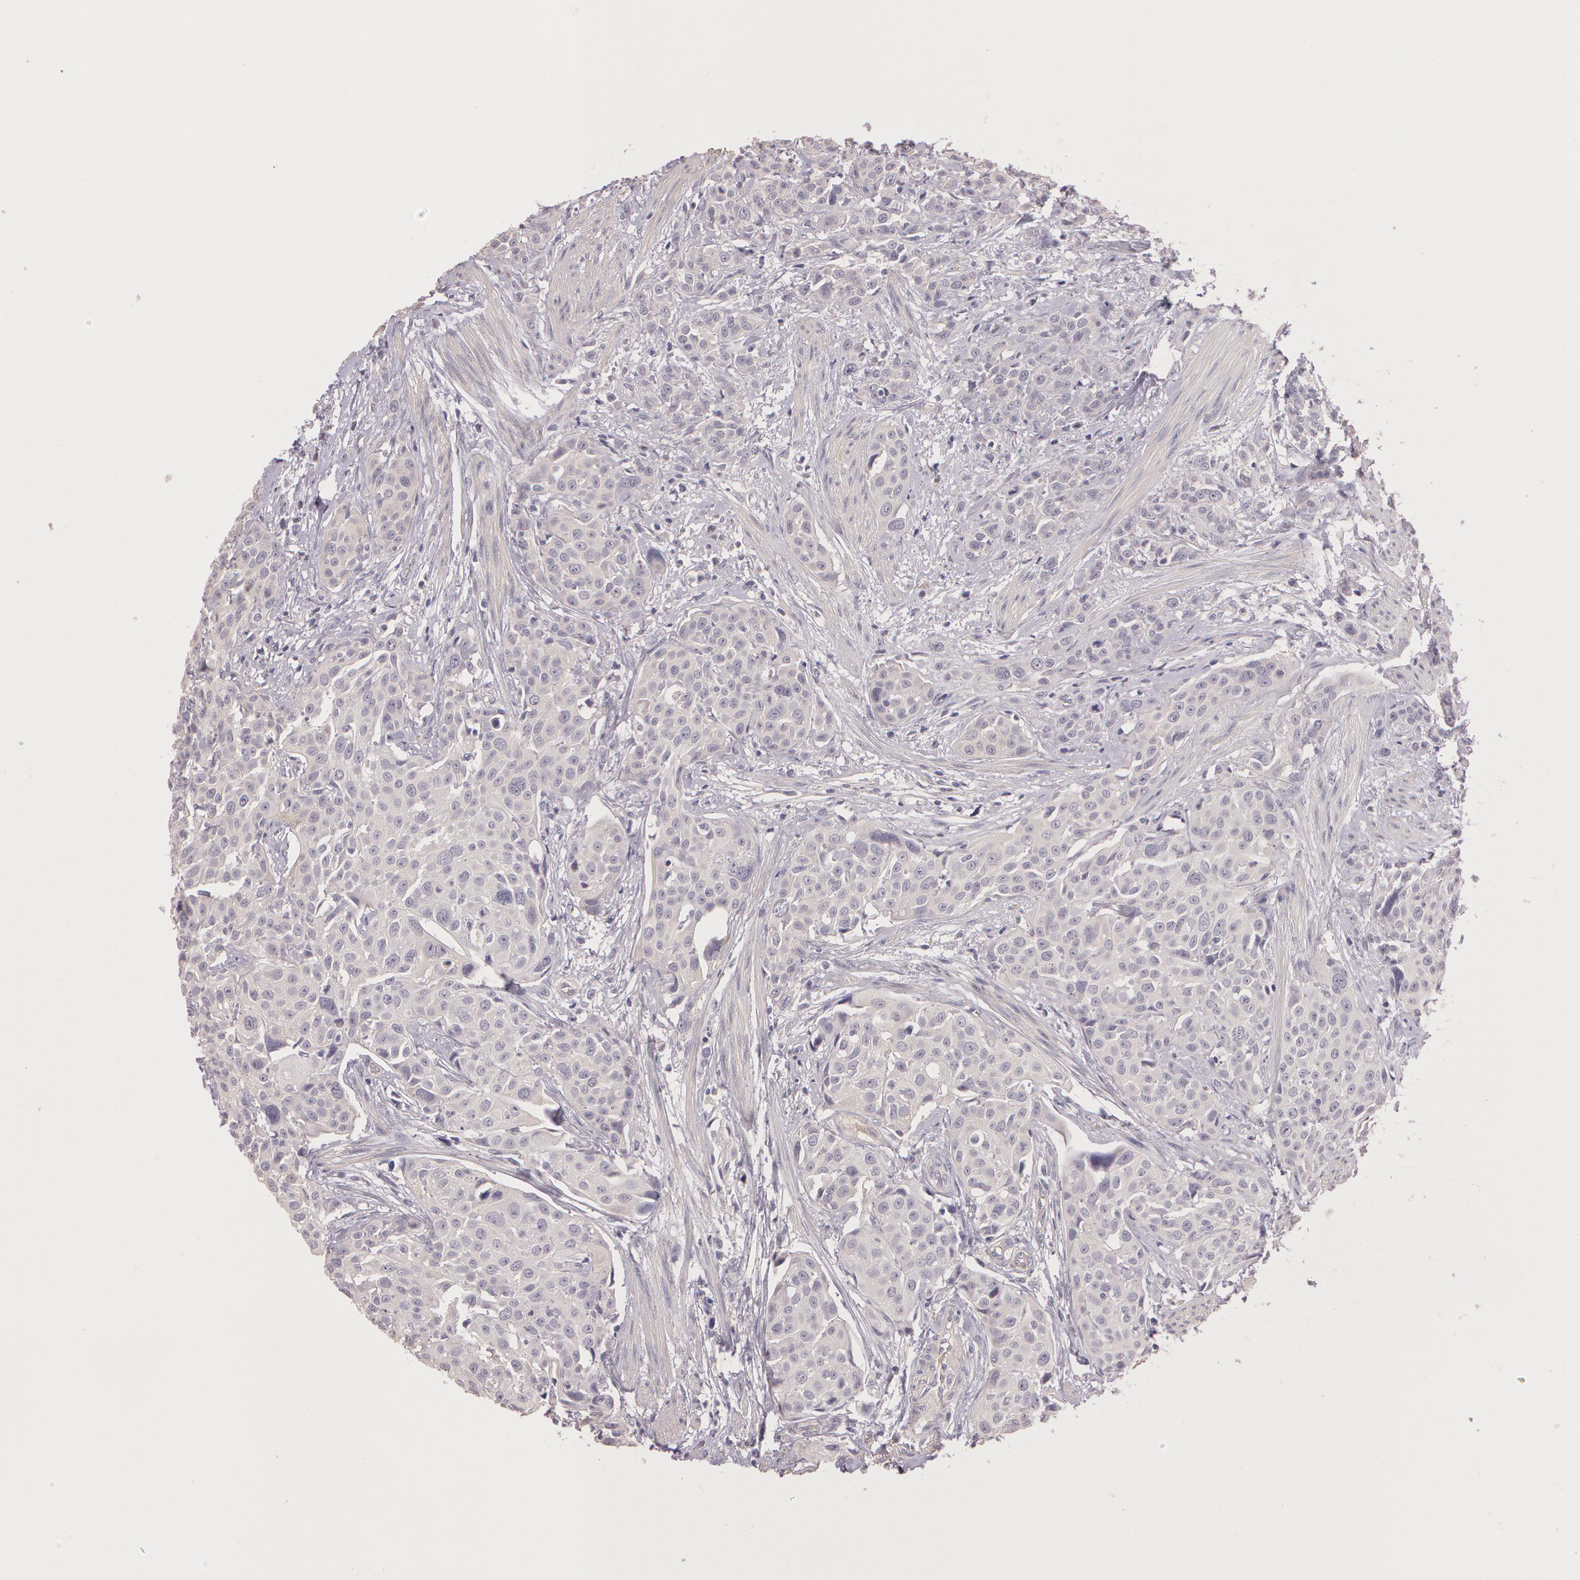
{"staining": {"intensity": "negative", "quantity": "none", "location": "none"}, "tissue": "urothelial cancer", "cell_type": "Tumor cells", "image_type": "cancer", "snomed": [{"axis": "morphology", "description": "Urothelial carcinoma, High grade"}, {"axis": "topography", "description": "Urinary bladder"}], "caption": "High power microscopy micrograph of an IHC histopathology image of urothelial cancer, revealing no significant expression in tumor cells.", "gene": "G2E3", "patient": {"sex": "male", "age": 56}}